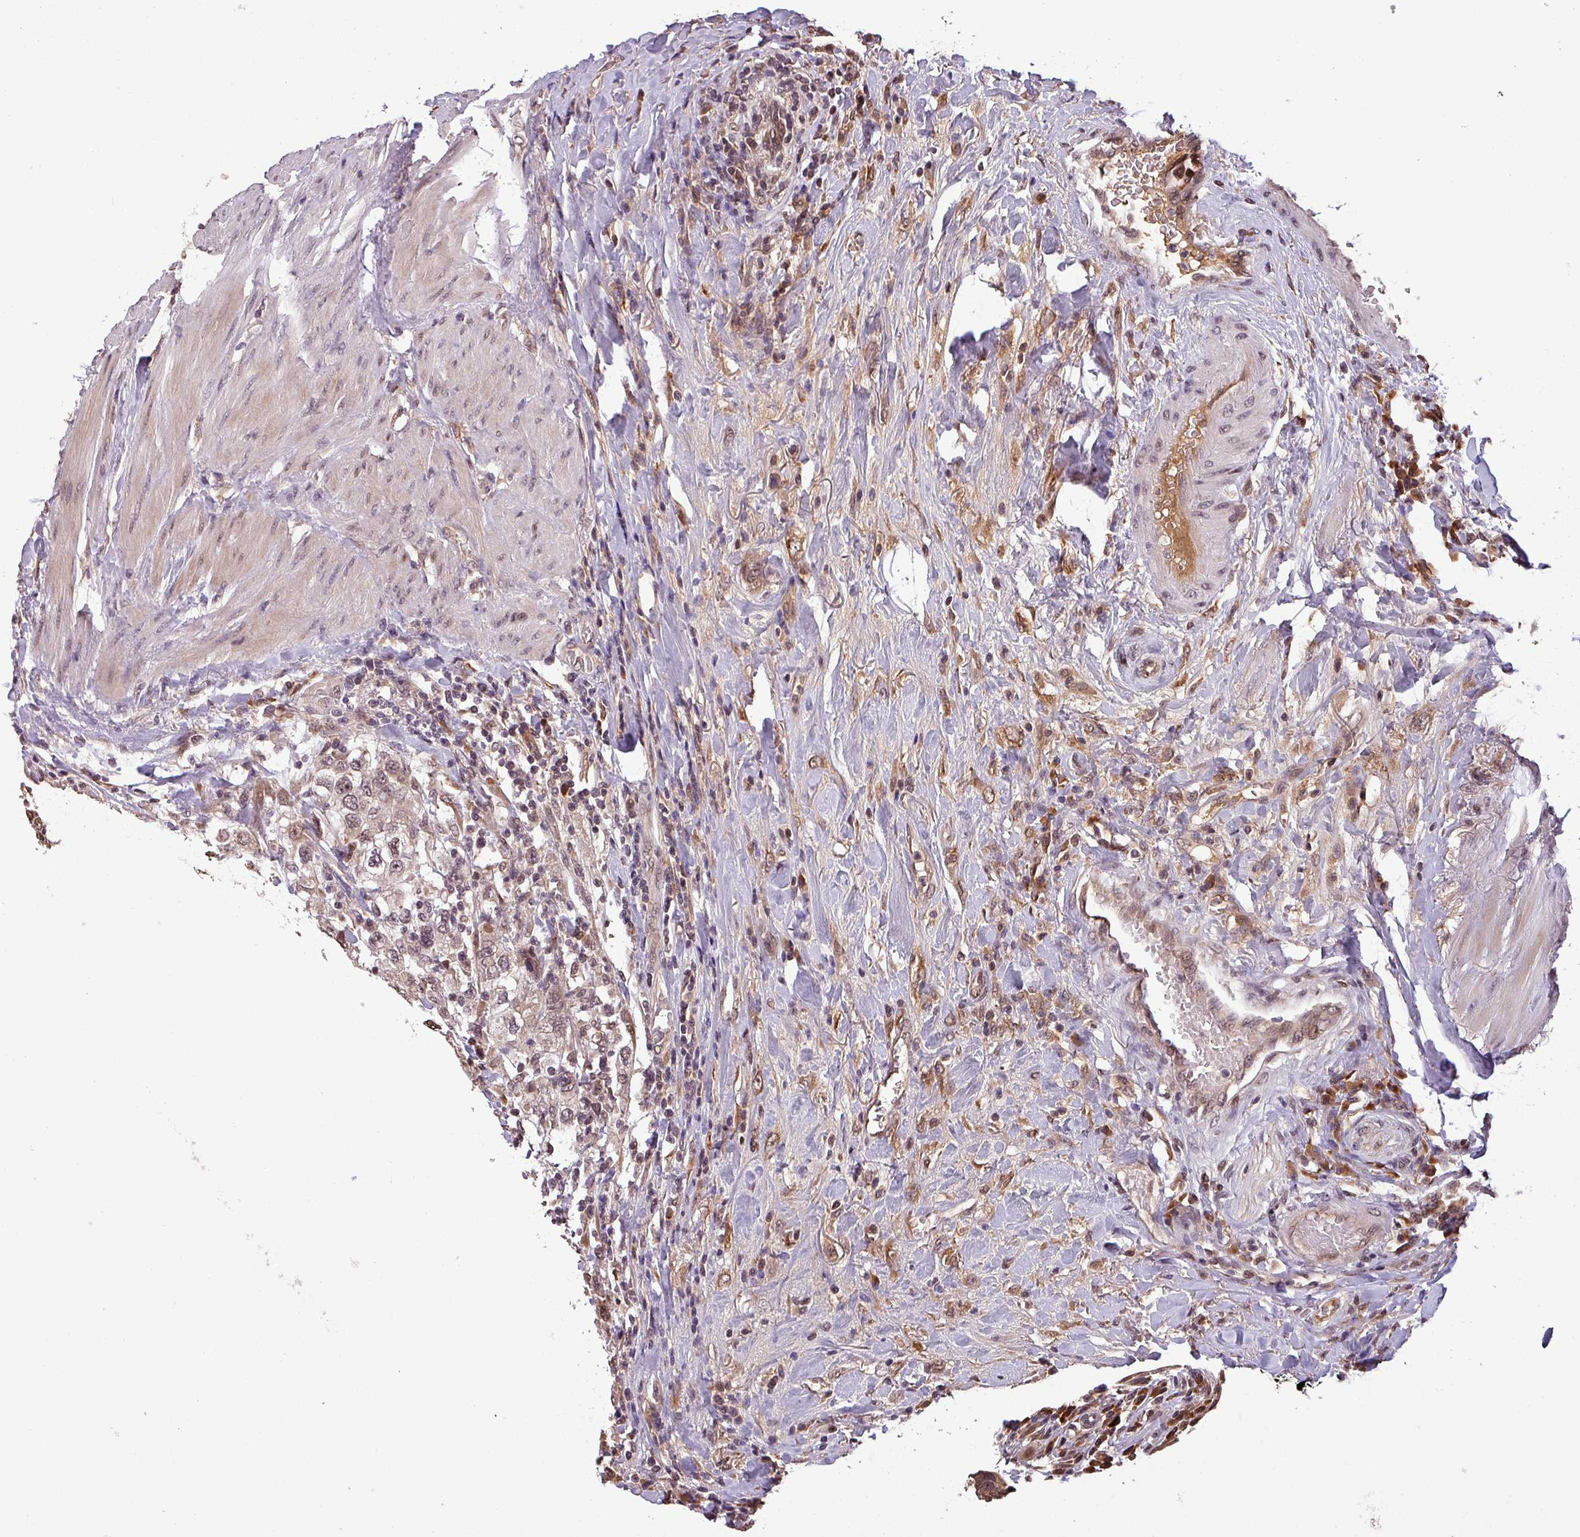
{"staining": {"intensity": "moderate", "quantity": "<25%", "location": "nuclear"}, "tissue": "urothelial cancer", "cell_type": "Tumor cells", "image_type": "cancer", "snomed": [{"axis": "morphology", "description": "Urothelial carcinoma, High grade"}, {"axis": "topography", "description": "Urinary bladder"}], "caption": "Urothelial carcinoma (high-grade) was stained to show a protein in brown. There is low levels of moderate nuclear positivity in approximately <25% of tumor cells. The protein is stained brown, and the nuclei are stained in blue (DAB IHC with brightfield microscopy, high magnification).", "gene": "NOB1", "patient": {"sex": "female", "age": 80}}